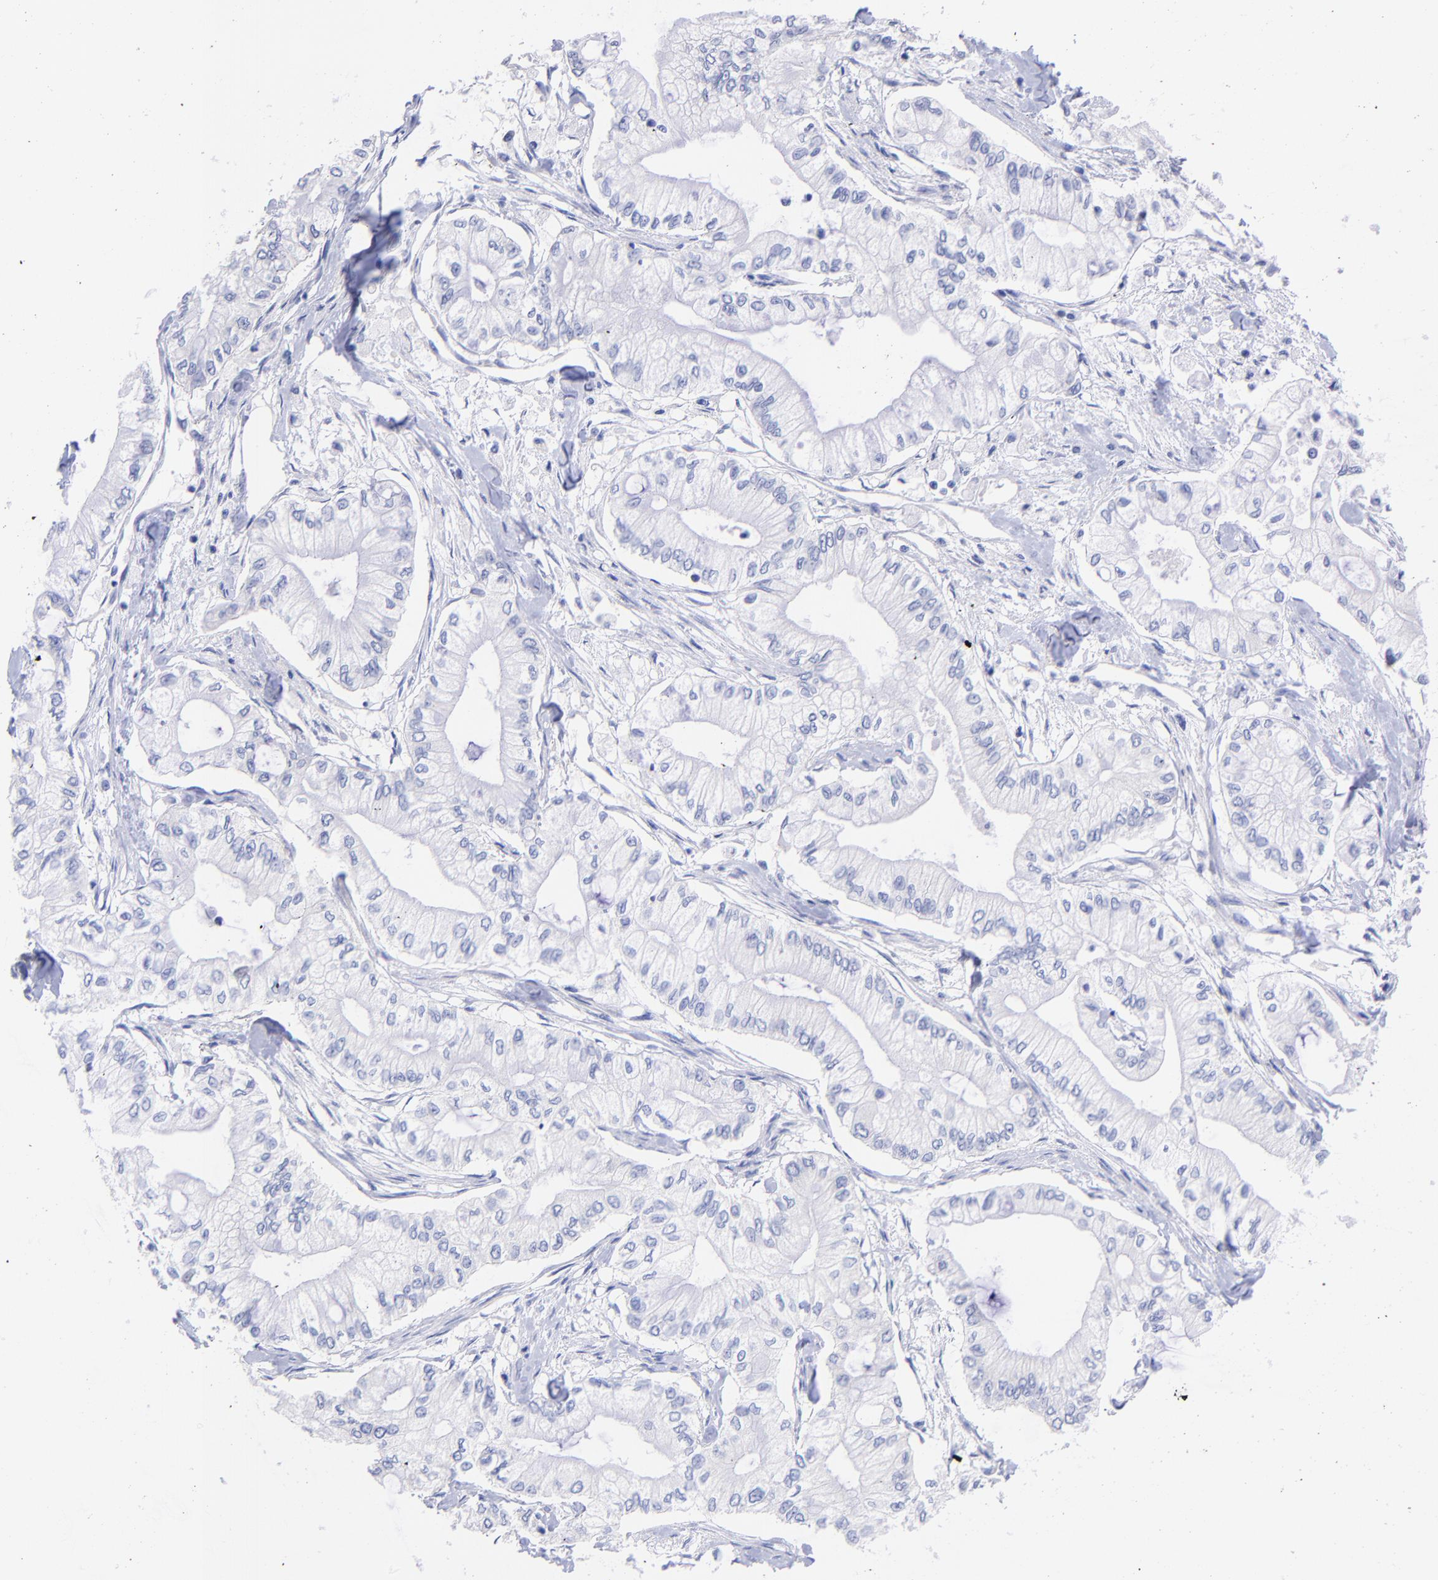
{"staining": {"intensity": "negative", "quantity": "none", "location": "none"}, "tissue": "pancreatic cancer", "cell_type": "Tumor cells", "image_type": "cancer", "snomed": [{"axis": "morphology", "description": "Adenocarcinoma, NOS"}, {"axis": "topography", "description": "Pancreas"}], "caption": "Image shows no protein positivity in tumor cells of adenocarcinoma (pancreatic) tissue. The staining is performed using DAB (3,3'-diaminobenzidine) brown chromogen with nuclei counter-stained in using hematoxylin.", "gene": "GPHN", "patient": {"sex": "male", "age": 79}}